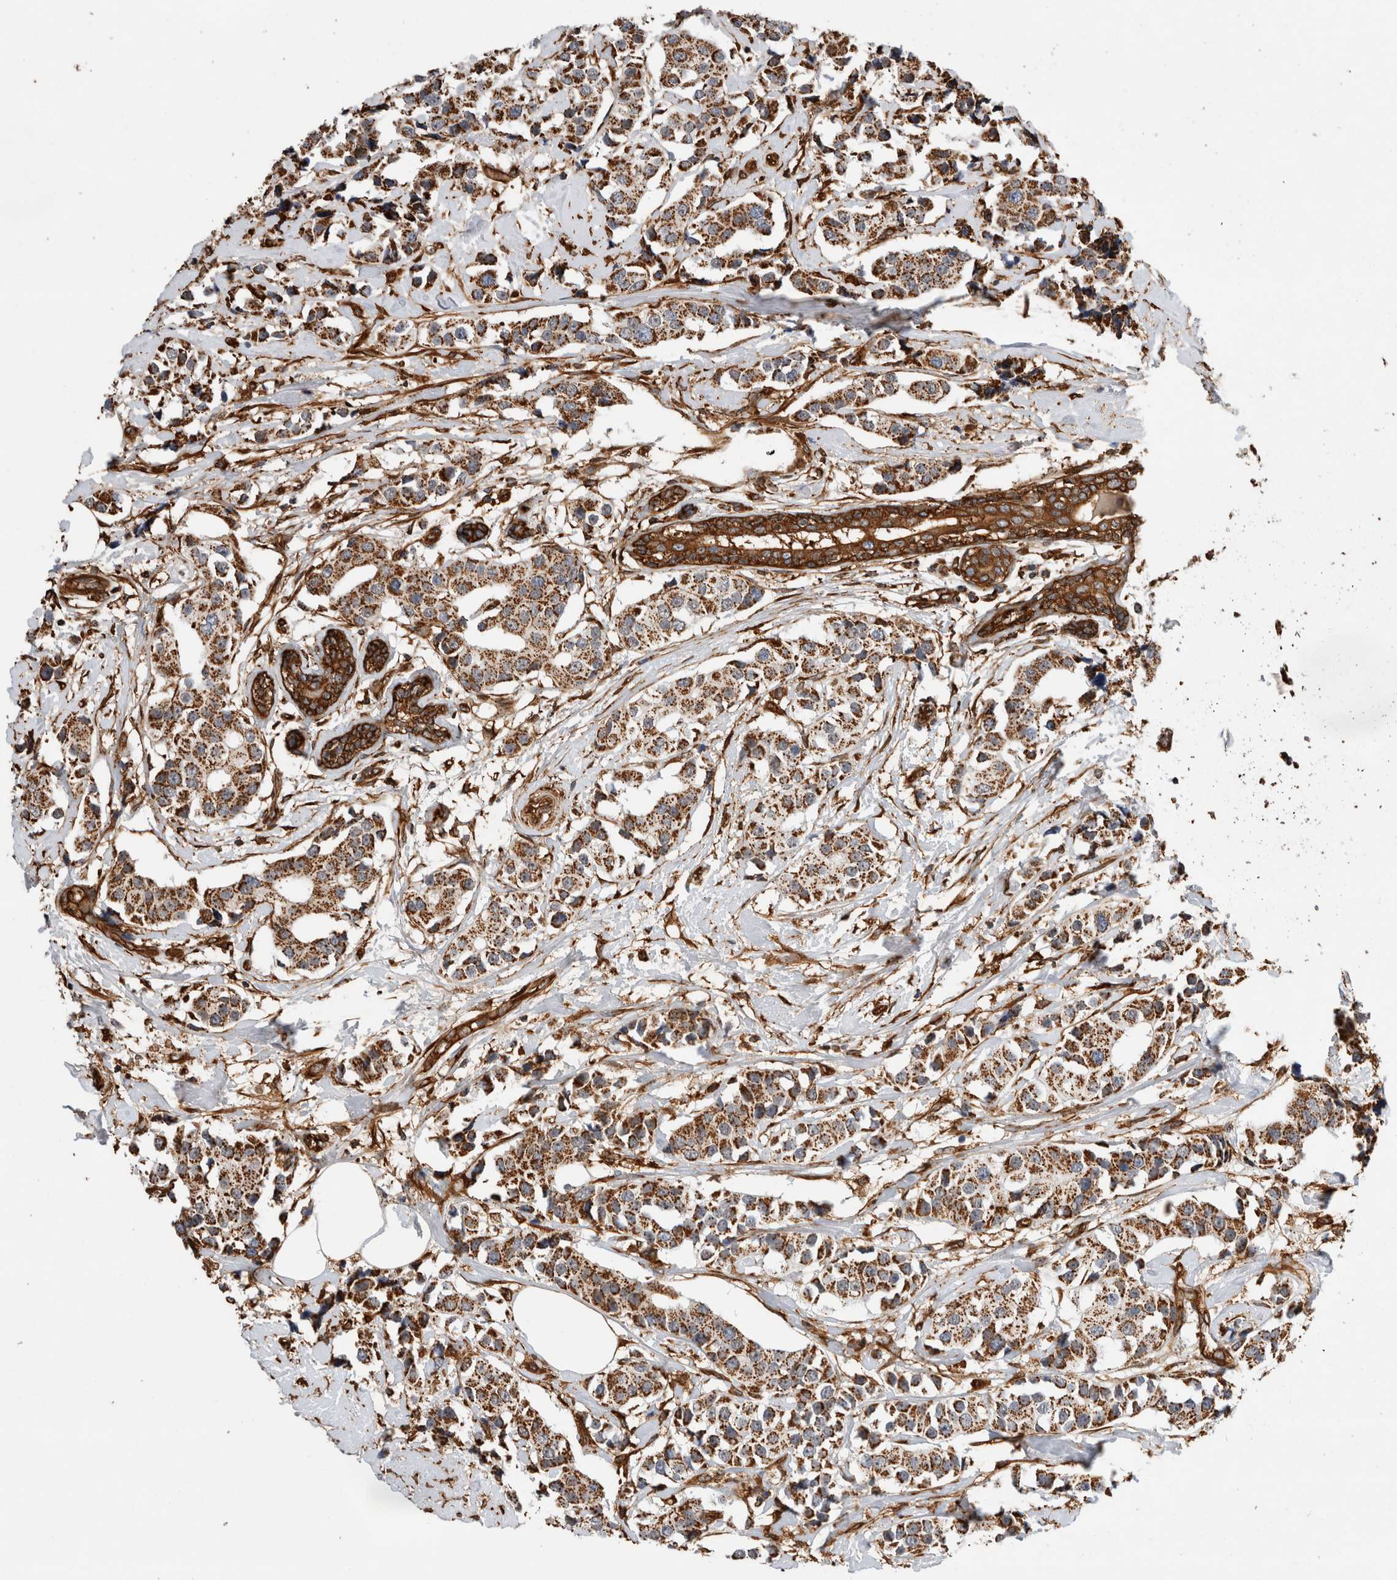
{"staining": {"intensity": "moderate", "quantity": ">75%", "location": "cytoplasmic/membranous"}, "tissue": "breast cancer", "cell_type": "Tumor cells", "image_type": "cancer", "snomed": [{"axis": "morphology", "description": "Normal tissue, NOS"}, {"axis": "morphology", "description": "Duct carcinoma"}, {"axis": "topography", "description": "Breast"}], "caption": "Breast cancer was stained to show a protein in brown. There is medium levels of moderate cytoplasmic/membranous expression in approximately >75% of tumor cells. (Stains: DAB (3,3'-diaminobenzidine) in brown, nuclei in blue, Microscopy: brightfield microscopy at high magnification).", "gene": "ZNF397", "patient": {"sex": "female", "age": 39}}